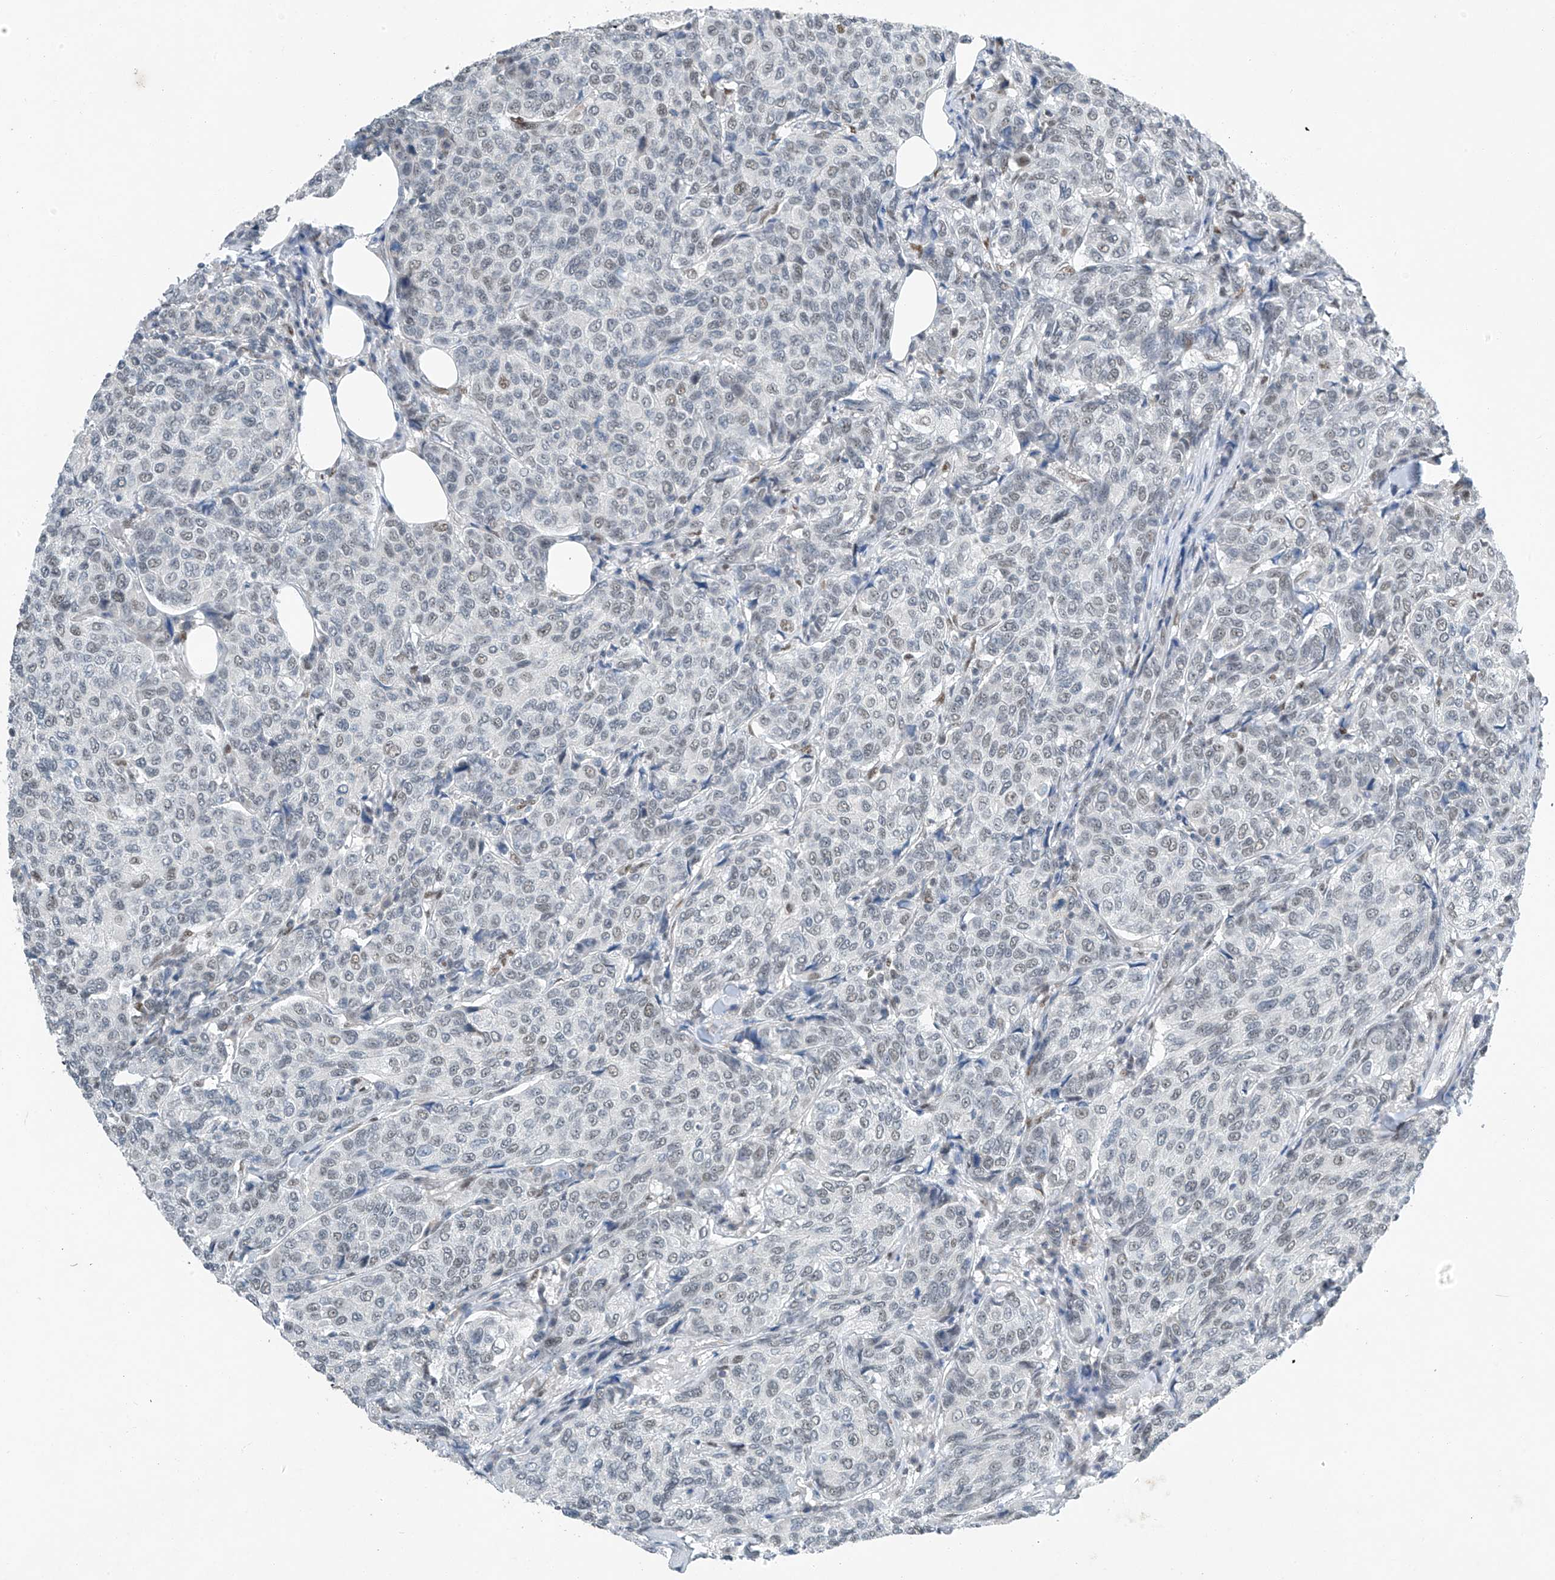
{"staining": {"intensity": "weak", "quantity": "<25%", "location": "nuclear"}, "tissue": "breast cancer", "cell_type": "Tumor cells", "image_type": "cancer", "snomed": [{"axis": "morphology", "description": "Duct carcinoma"}, {"axis": "topography", "description": "Breast"}], "caption": "Immunohistochemical staining of human breast intraductal carcinoma exhibits no significant expression in tumor cells. The staining was performed using DAB (3,3'-diaminobenzidine) to visualize the protein expression in brown, while the nuclei were stained in blue with hematoxylin (Magnification: 20x).", "gene": "TAF8", "patient": {"sex": "female", "age": 55}}